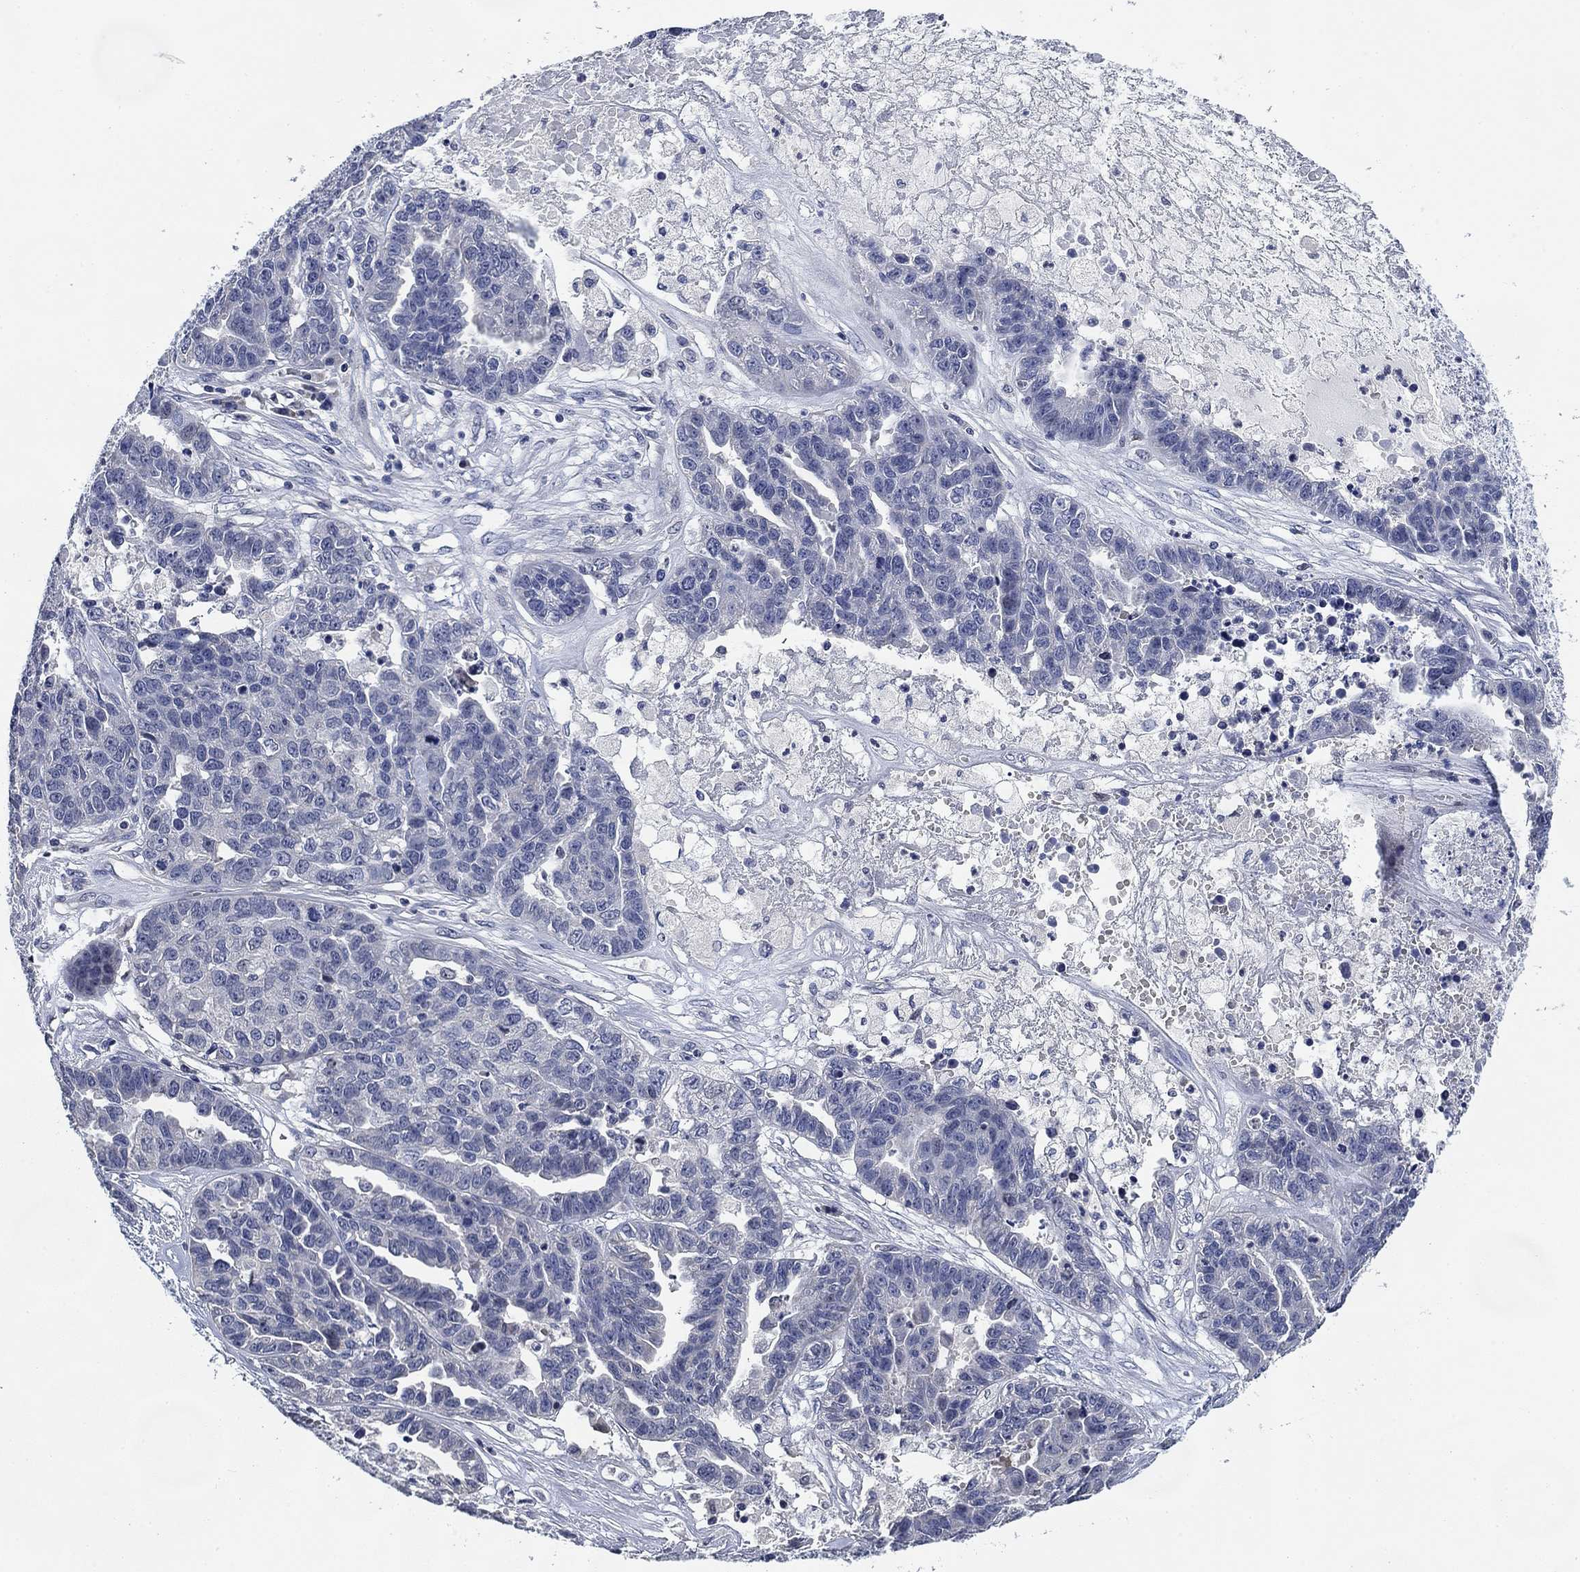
{"staining": {"intensity": "negative", "quantity": "none", "location": "none"}, "tissue": "ovarian cancer", "cell_type": "Tumor cells", "image_type": "cancer", "snomed": [{"axis": "morphology", "description": "Cystadenocarcinoma, serous, NOS"}, {"axis": "topography", "description": "Ovary"}], "caption": "Micrograph shows no significant protein staining in tumor cells of ovarian cancer.", "gene": "DAZL", "patient": {"sex": "female", "age": 87}}